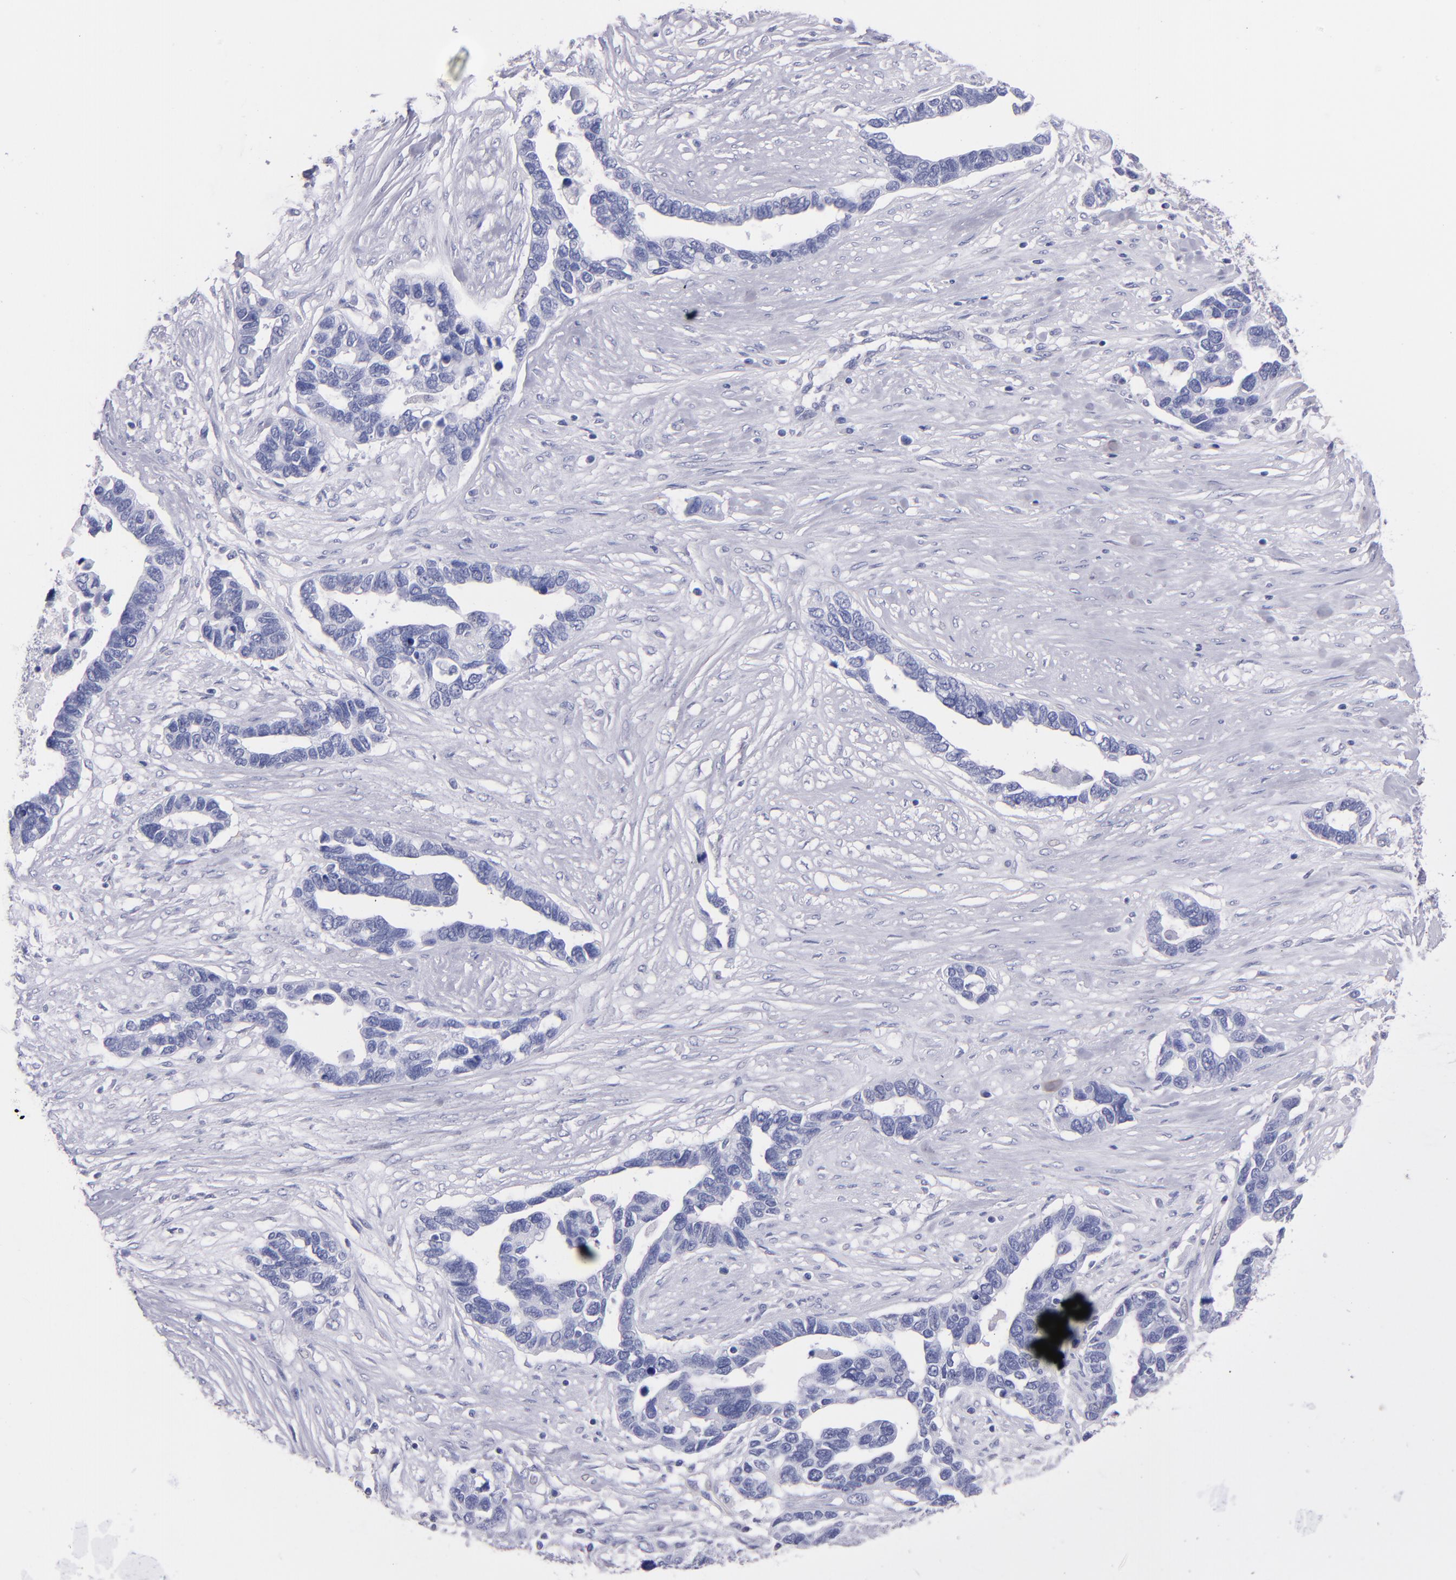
{"staining": {"intensity": "negative", "quantity": "none", "location": "none"}, "tissue": "ovarian cancer", "cell_type": "Tumor cells", "image_type": "cancer", "snomed": [{"axis": "morphology", "description": "Cystadenocarcinoma, serous, NOS"}, {"axis": "topography", "description": "Ovary"}], "caption": "DAB (3,3'-diaminobenzidine) immunohistochemical staining of serous cystadenocarcinoma (ovarian) demonstrates no significant positivity in tumor cells.", "gene": "TG", "patient": {"sex": "female", "age": 54}}